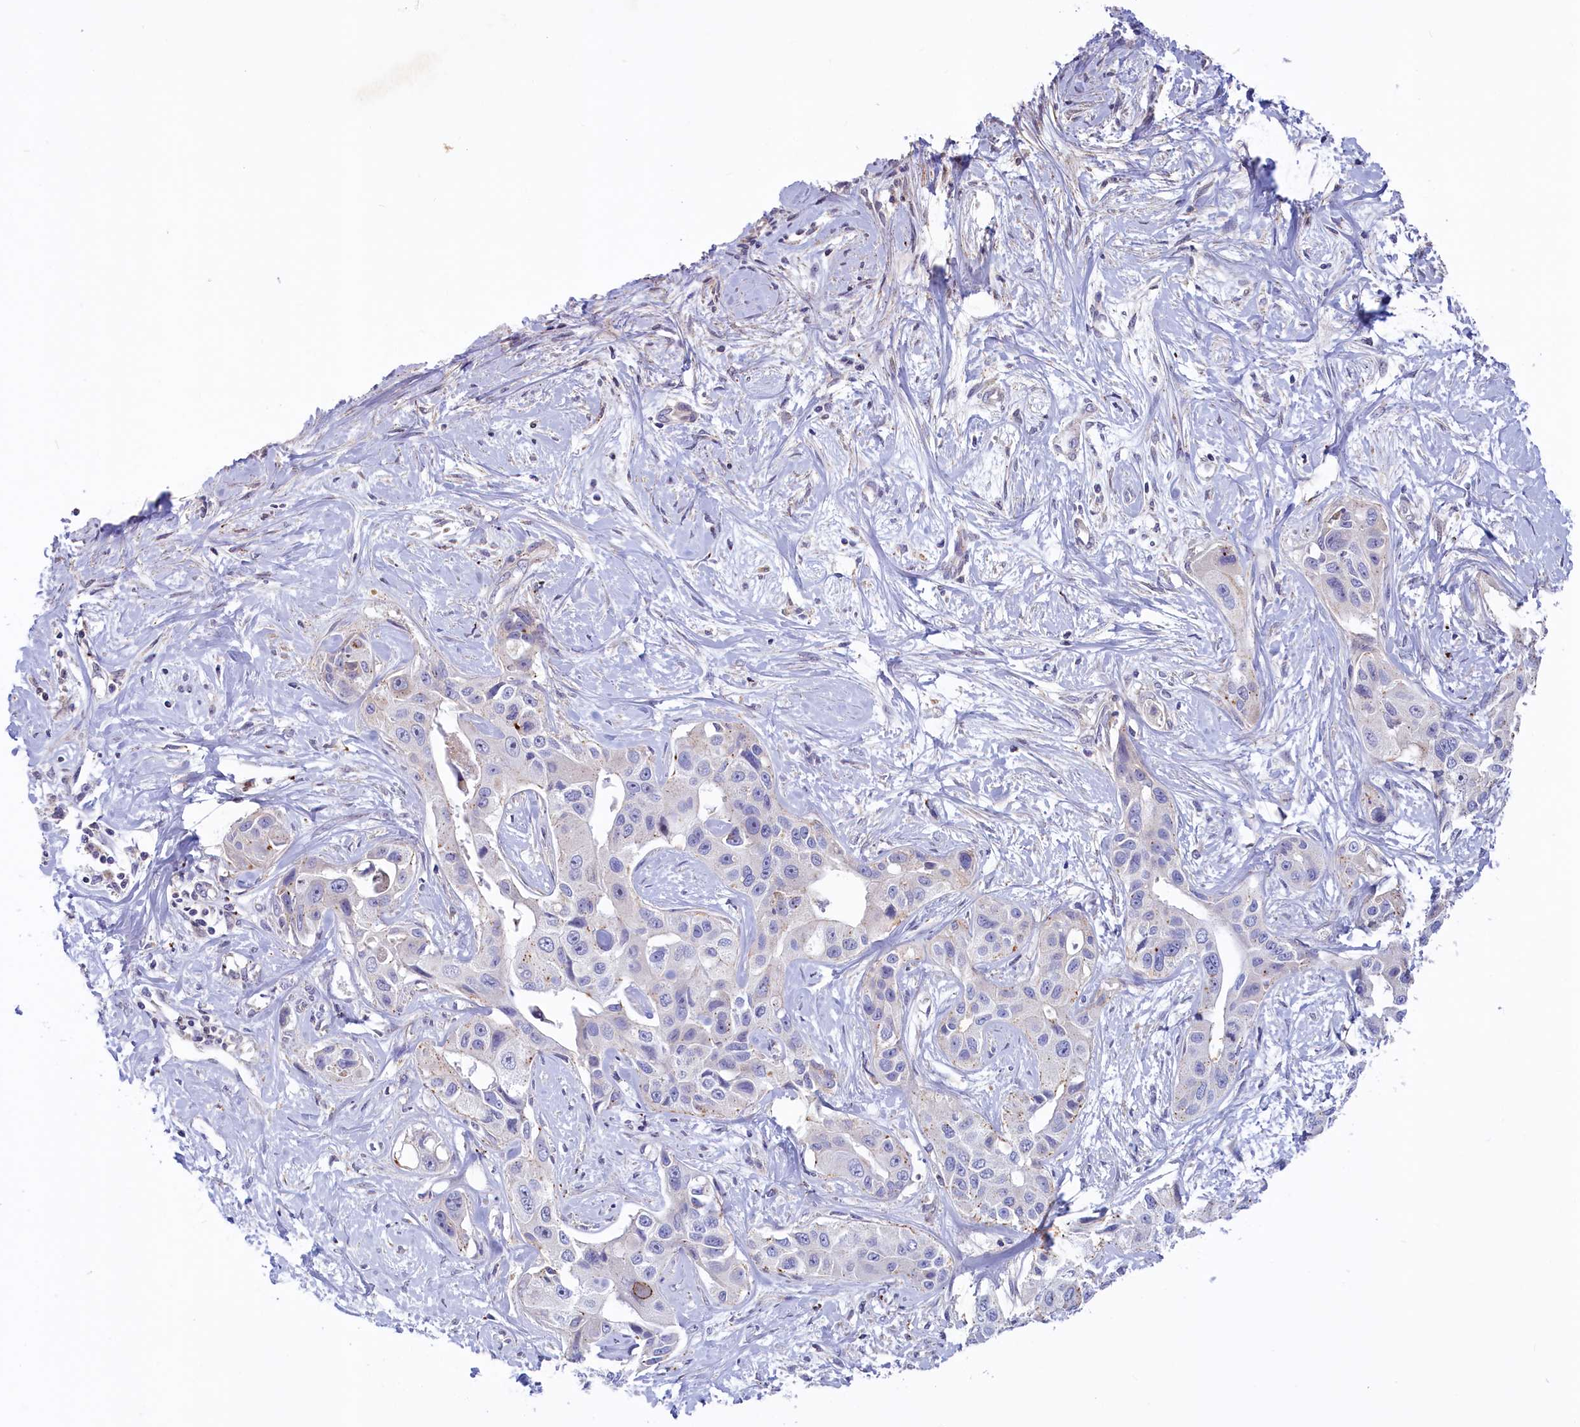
{"staining": {"intensity": "weak", "quantity": "<25%", "location": "cytoplasmic/membranous"}, "tissue": "liver cancer", "cell_type": "Tumor cells", "image_type": "cancer", "snomed": [{"axis": "morphology", "description": "Cholangiocarcinoma"}, {"axis": "topography", "description": "Liver"}], "caption": "Immunohistochemistry (IHC) of human cholangiocarcinoma (liver) shows no positivity in tumor cells.", "gene": "HYKK", "patient": {"sex": "male", "age": 59}}